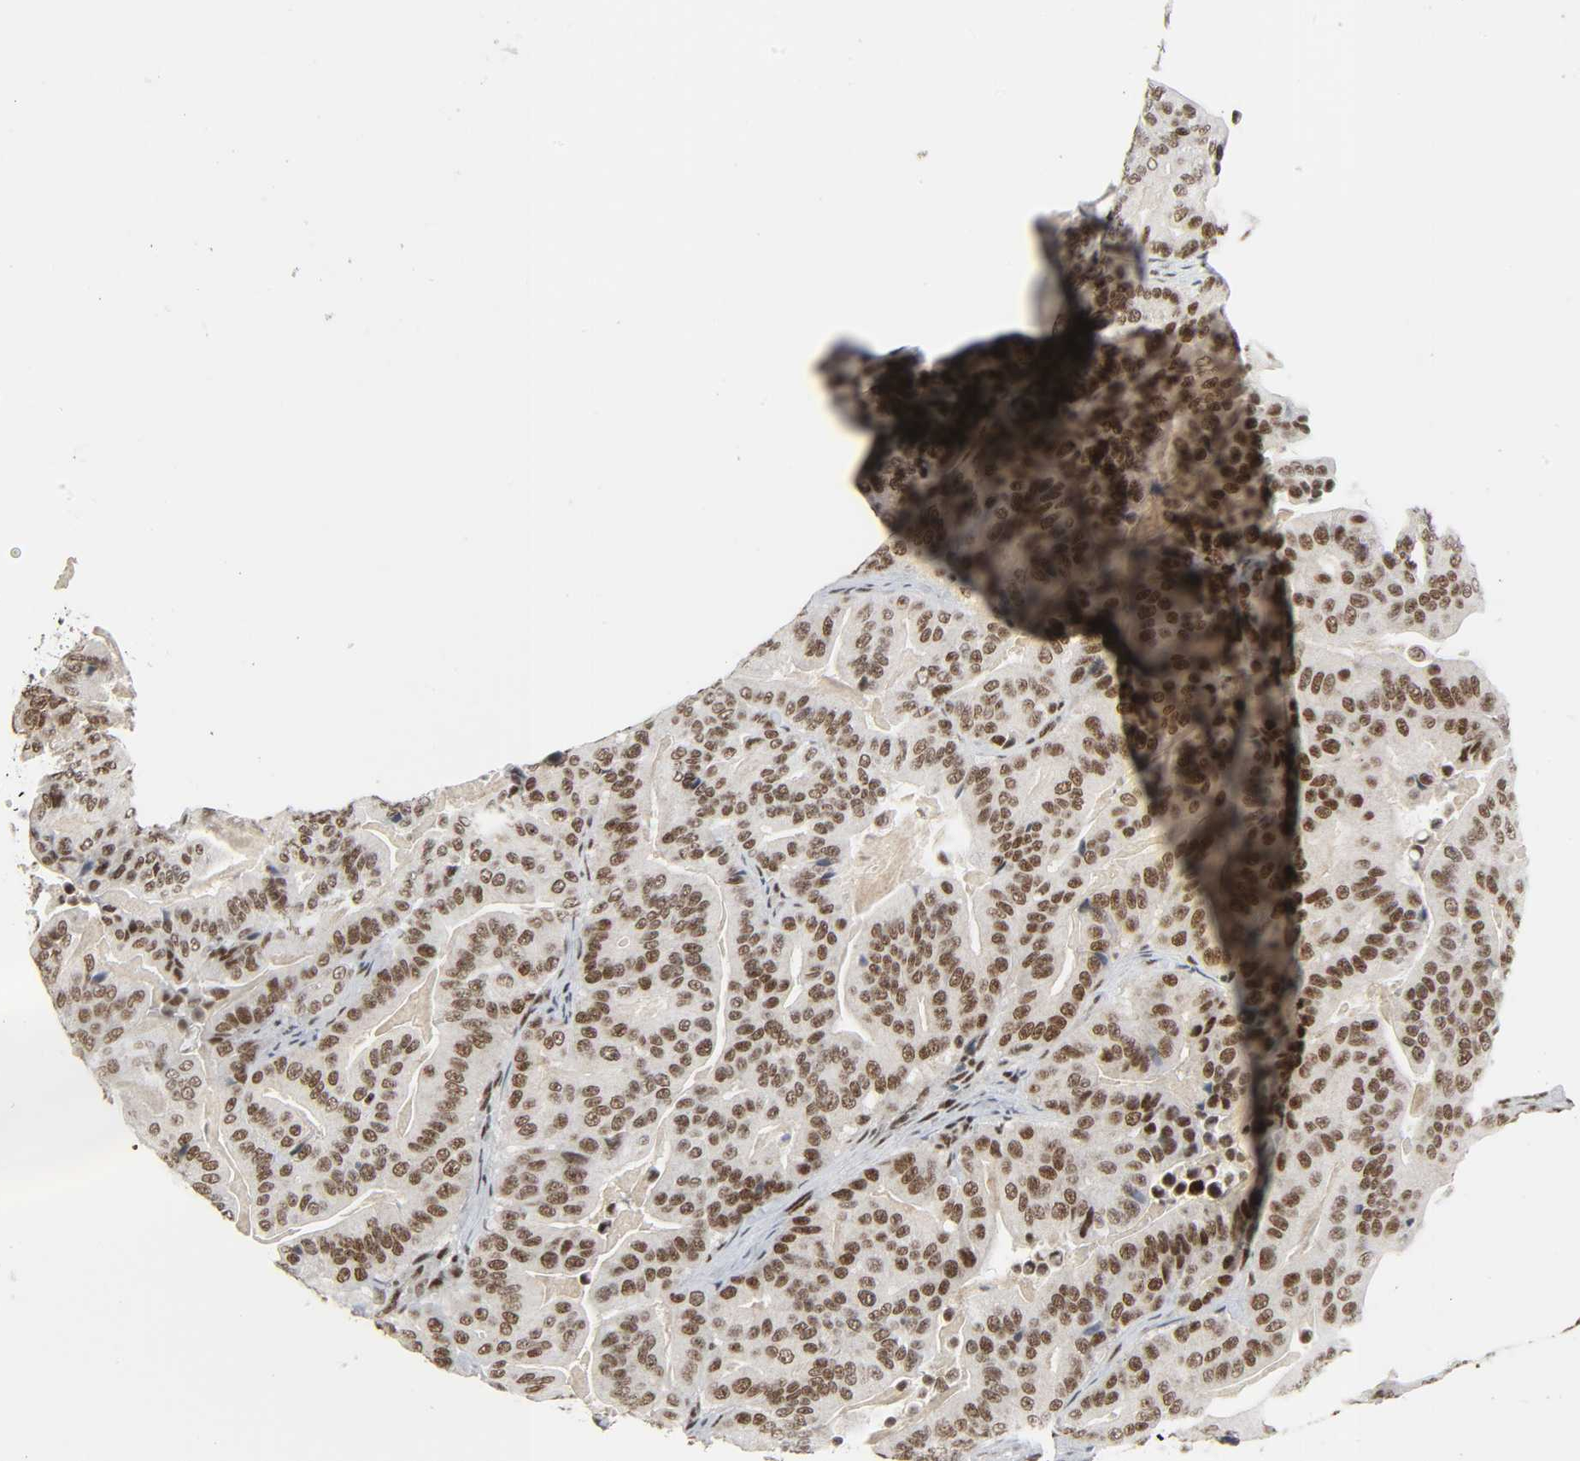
{"staining": {"intensity": "moderate", "quantity": ">75%", "location": "nuclear"}, "tissue": "pancreatic cancer", "cell_type": "Tumor cells", "image_type": "cancer", "snomed": [{"axis": "morphology", "description": "Adenocarcinoma, NOS"}, {"axis": "topography", "description": "Pancreas"}], "caption": "Immunohistochemical staining of pancreatic adenocarcinoma reveals moderate nuclear protein staining in about >75% of tumor cells.", "gene": "CDK7", "patient": {"sex": "male", "age": 63}}